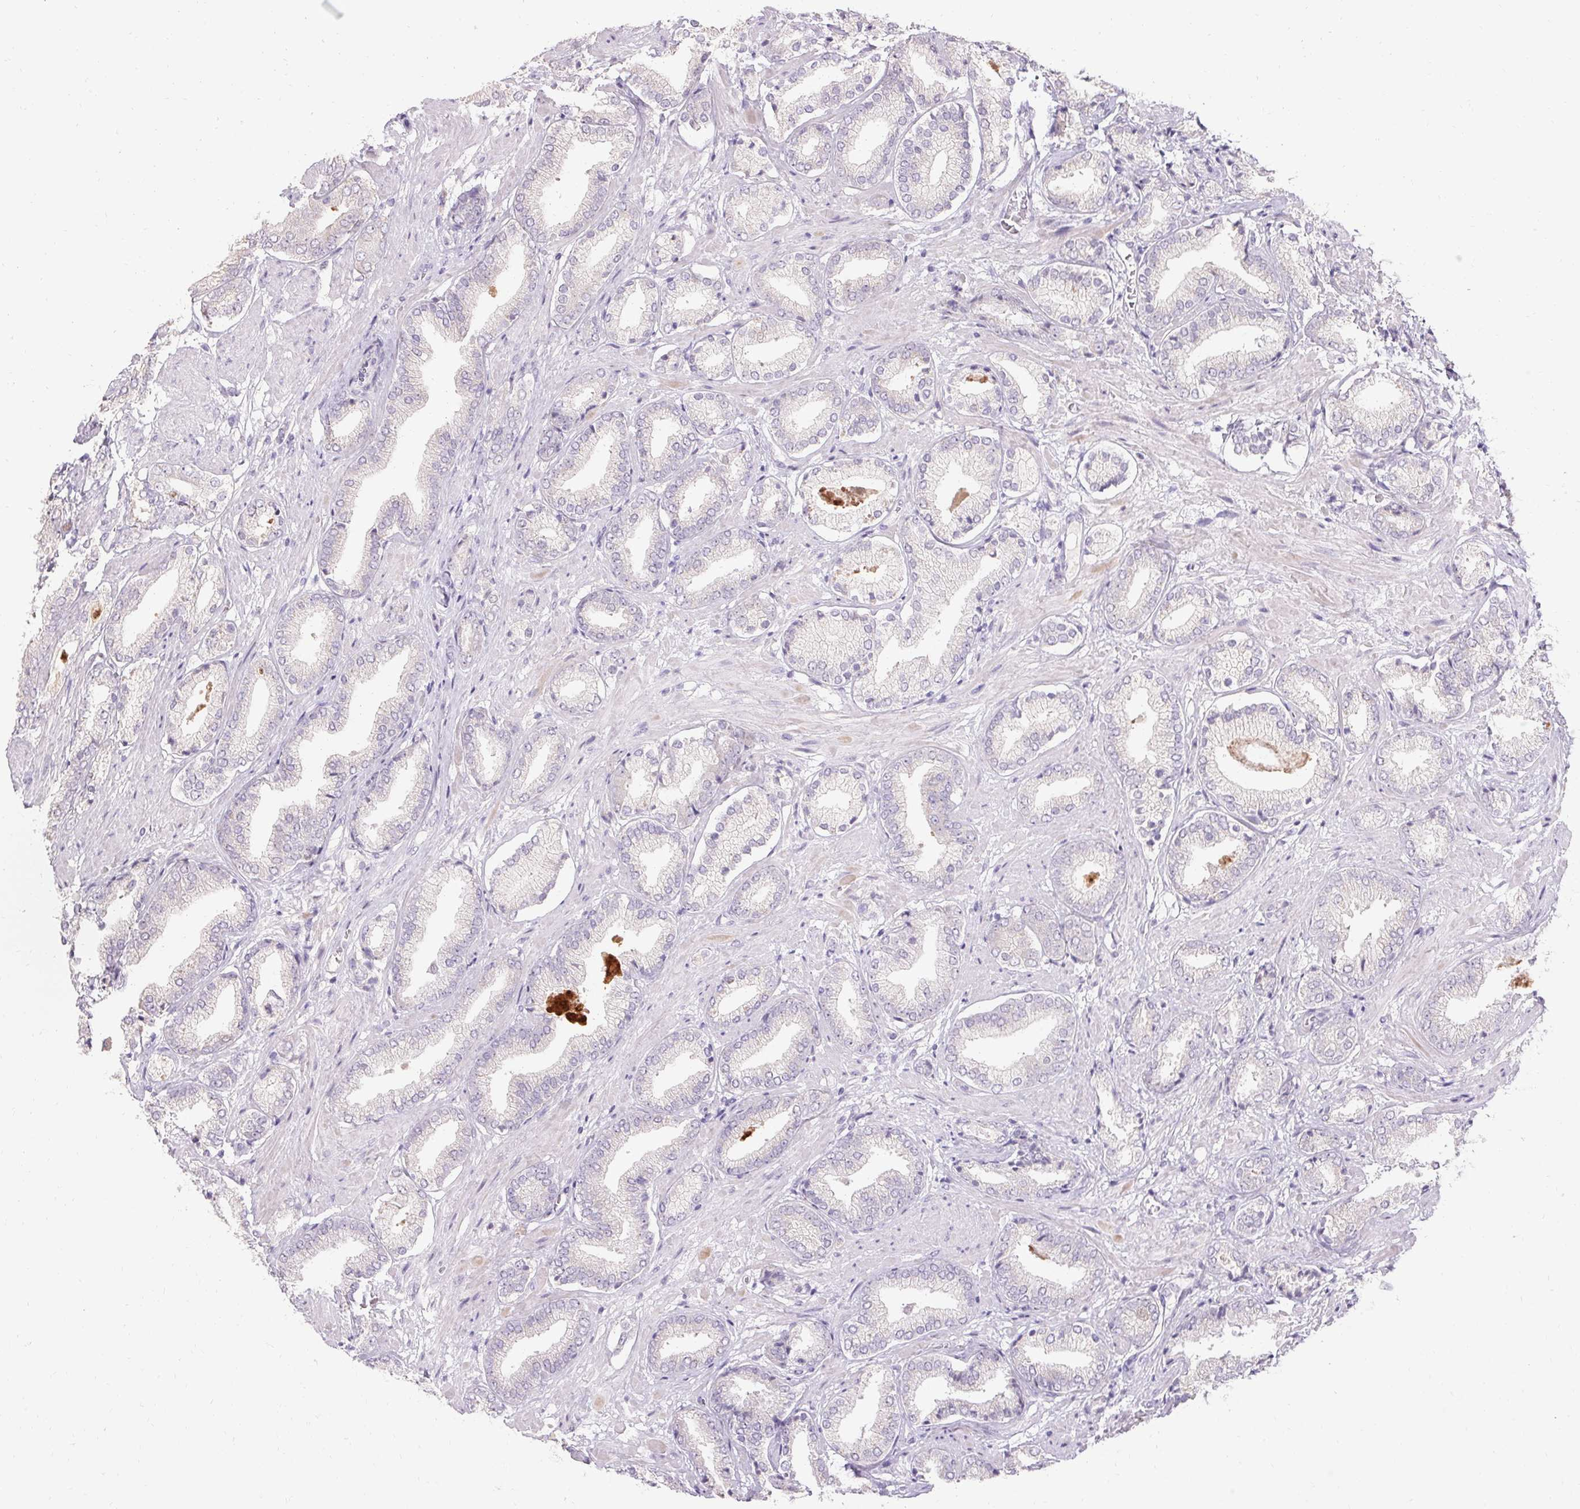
{"staining": {"intensity": "negative", "quantity": "none", "location": "none"}, "tissue": "prostate cancer", "cell_type": "Tumor cells", "image_type": "cancer", "snomed": [{"axis": "morphology", "description": "Adenocarcinoma, High grade"}, {"axis": "topography", "description": "Prostate"}], "caption": "Tumor cells are negative for brown protein staining in adenocarcinoma (high-grade) (prostate). Brightfield microscopy of immunohistochemistry stained with DAB (brown) and hematoxylin (blue), captured at high magnification.", "gene": "HSD17B3", "patient": {"sex": "male", "age": 56}}